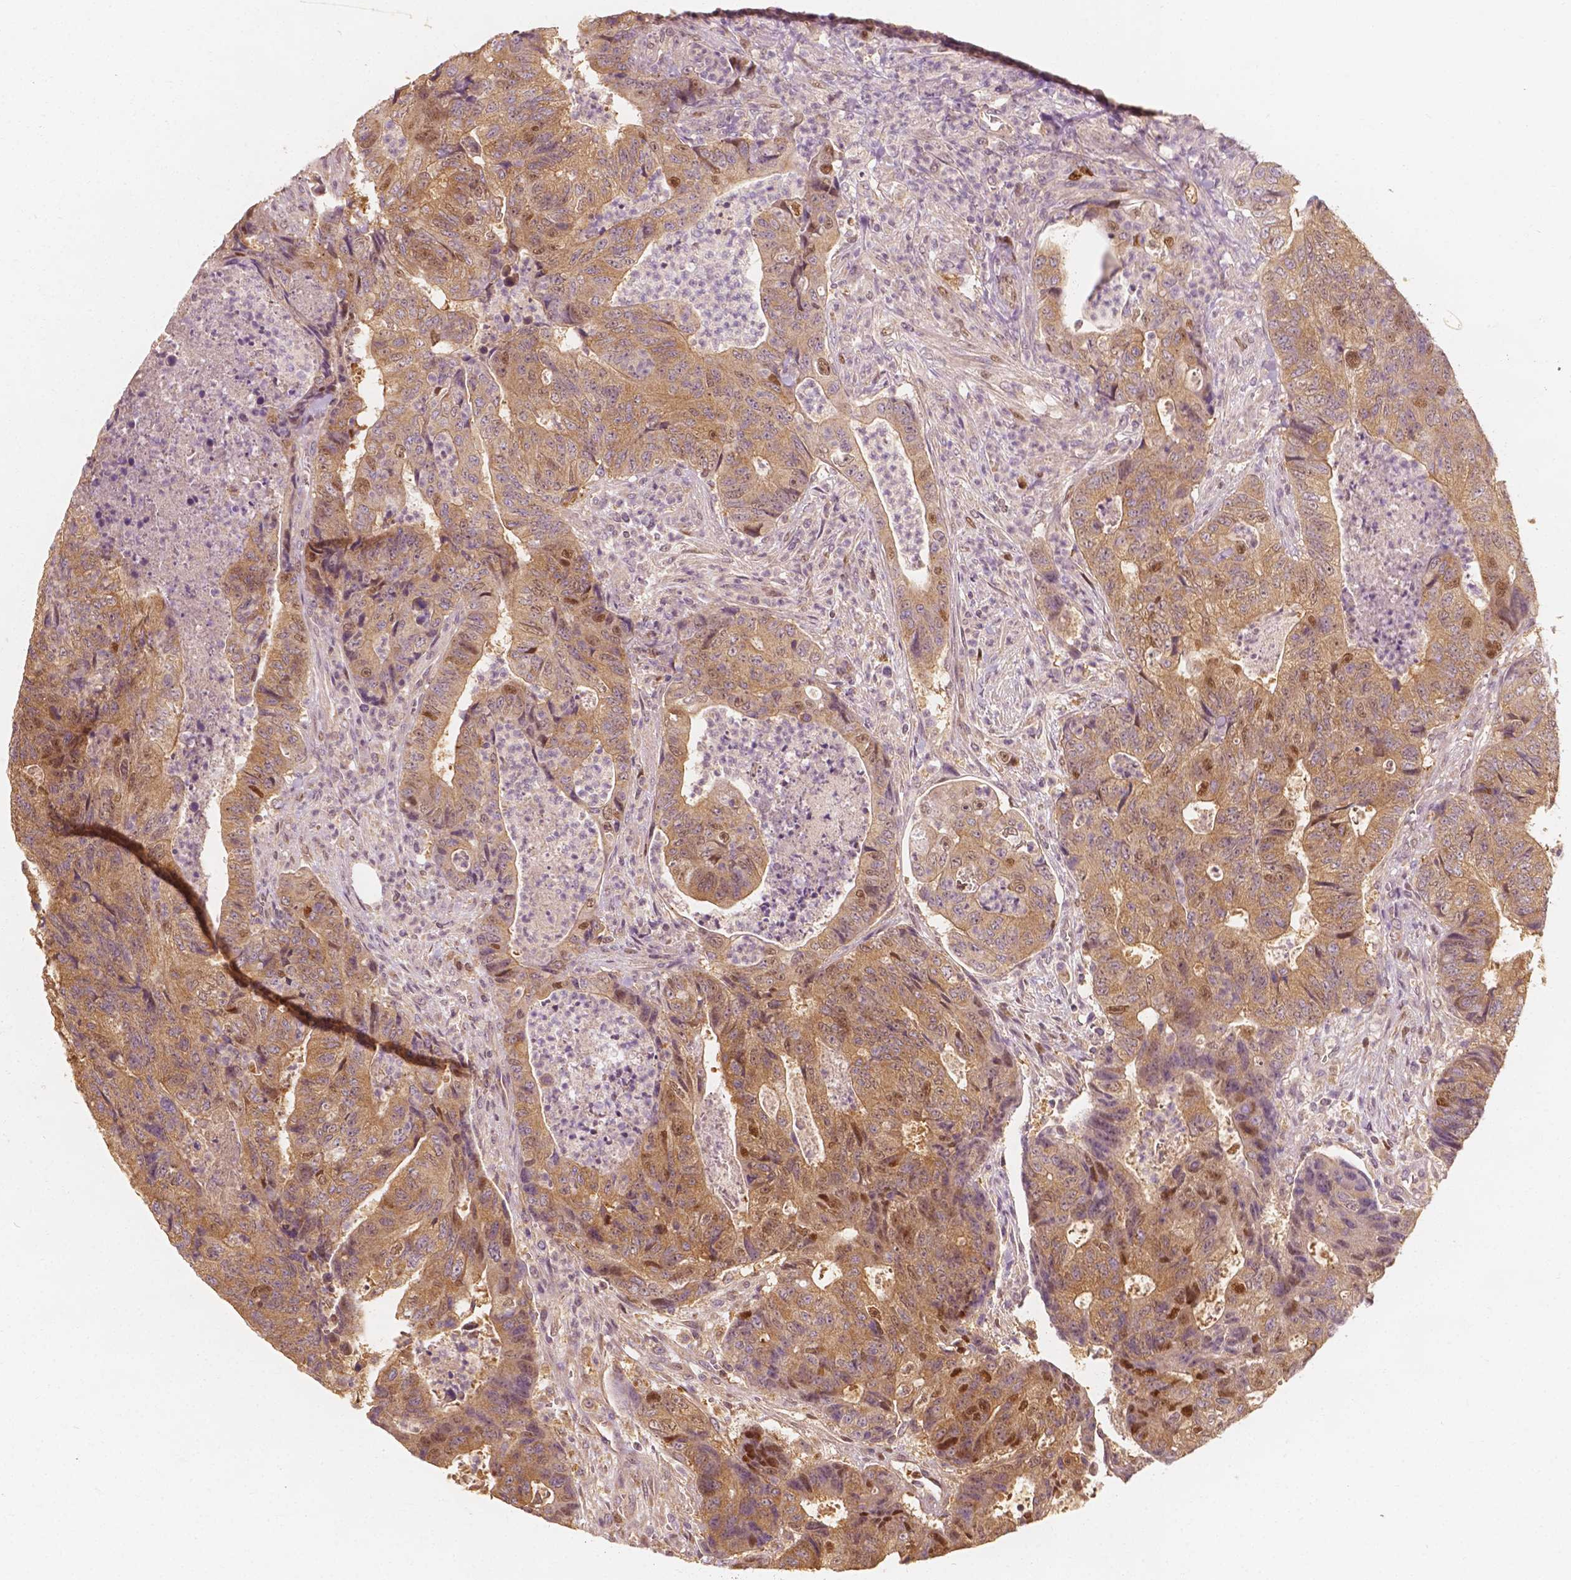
{"staining": {"intensity": "moderate", "quantity": ">75%", "location": "cytoplasmic/membranous,nuclear"}, "tissue": "colorectal cancer", "cell_type": "Tumor cells", "image_type": "cancer", "snomed": [{"axis": "morphology", "description": "Adenocarcinoma, NOS"}, {"axis": "topography", "description": "Colon"}], "caption": "Human colorectal cancer (adenocarcinoma) stained with a brown dye demonstrates moderate cytoplasmic/membranous and nuclear positive positivity in about >75% of tumor cells.", "gene": "TBC1D17", "patient": {"sex": "female", "age": 48}}